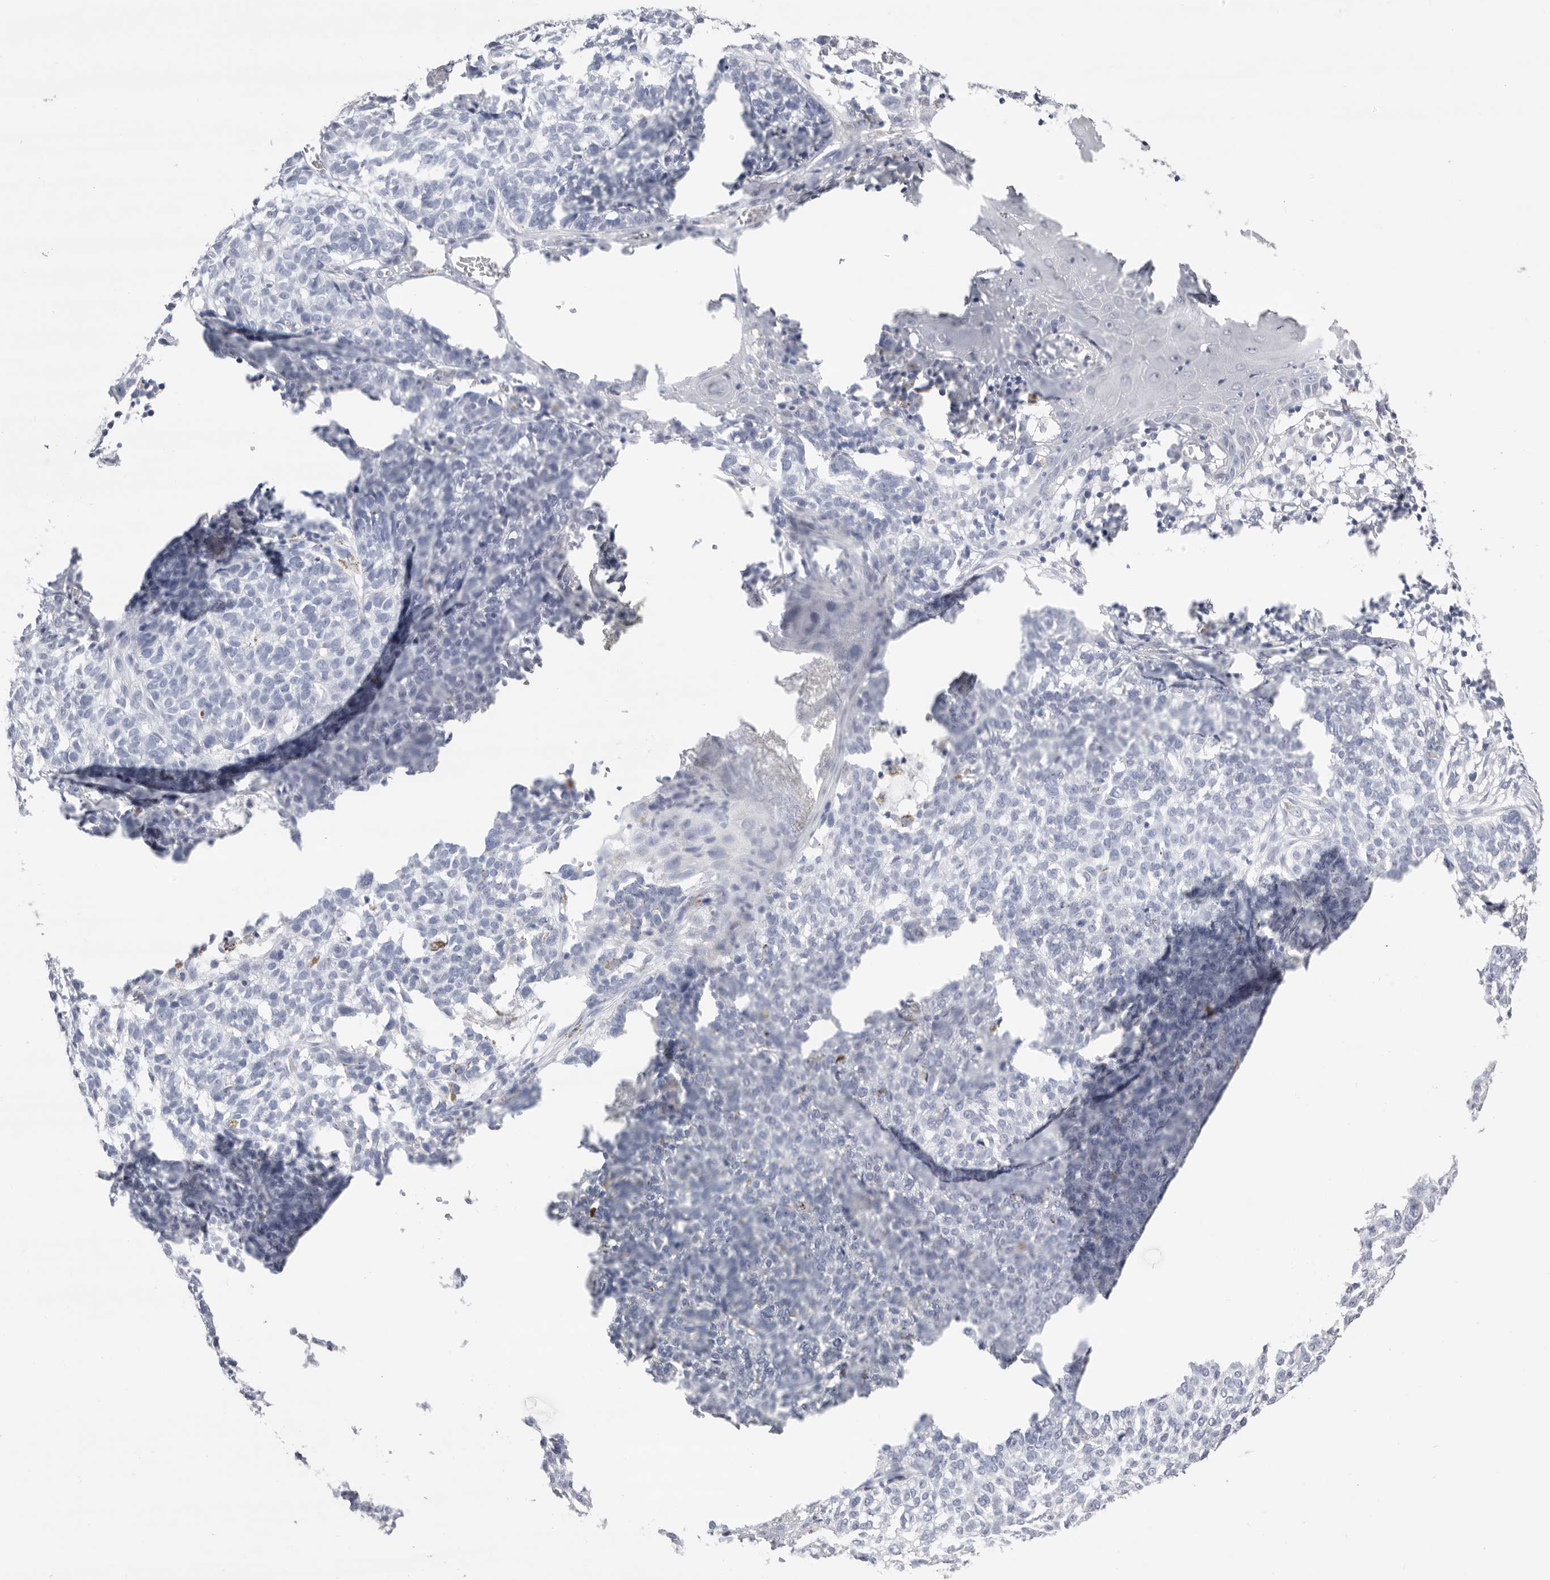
{"staining": {"intensity": "negative", "quantity": "none", "location": "none"}, "tissue": "skin cancer", "cell_type": "Tumor cells", "image_type": "cancer", "snomed": [{"axis": "morphology", "description": "Basal cell carcinoma"}, {"axis": "topography", "description": "Skin"}], "caption": "DAB (3,3'-diaminobenzidine) immunohistochemical staining of human skin cancer (basal cell carcinoma) displays no significant staining in tumor cells. (DAB (3,3'-diaminobenzidine) immunohistochemistry (IHC), high magnification).", "gene": "LPO", "patient": {"sex": "male", "age": 85}}